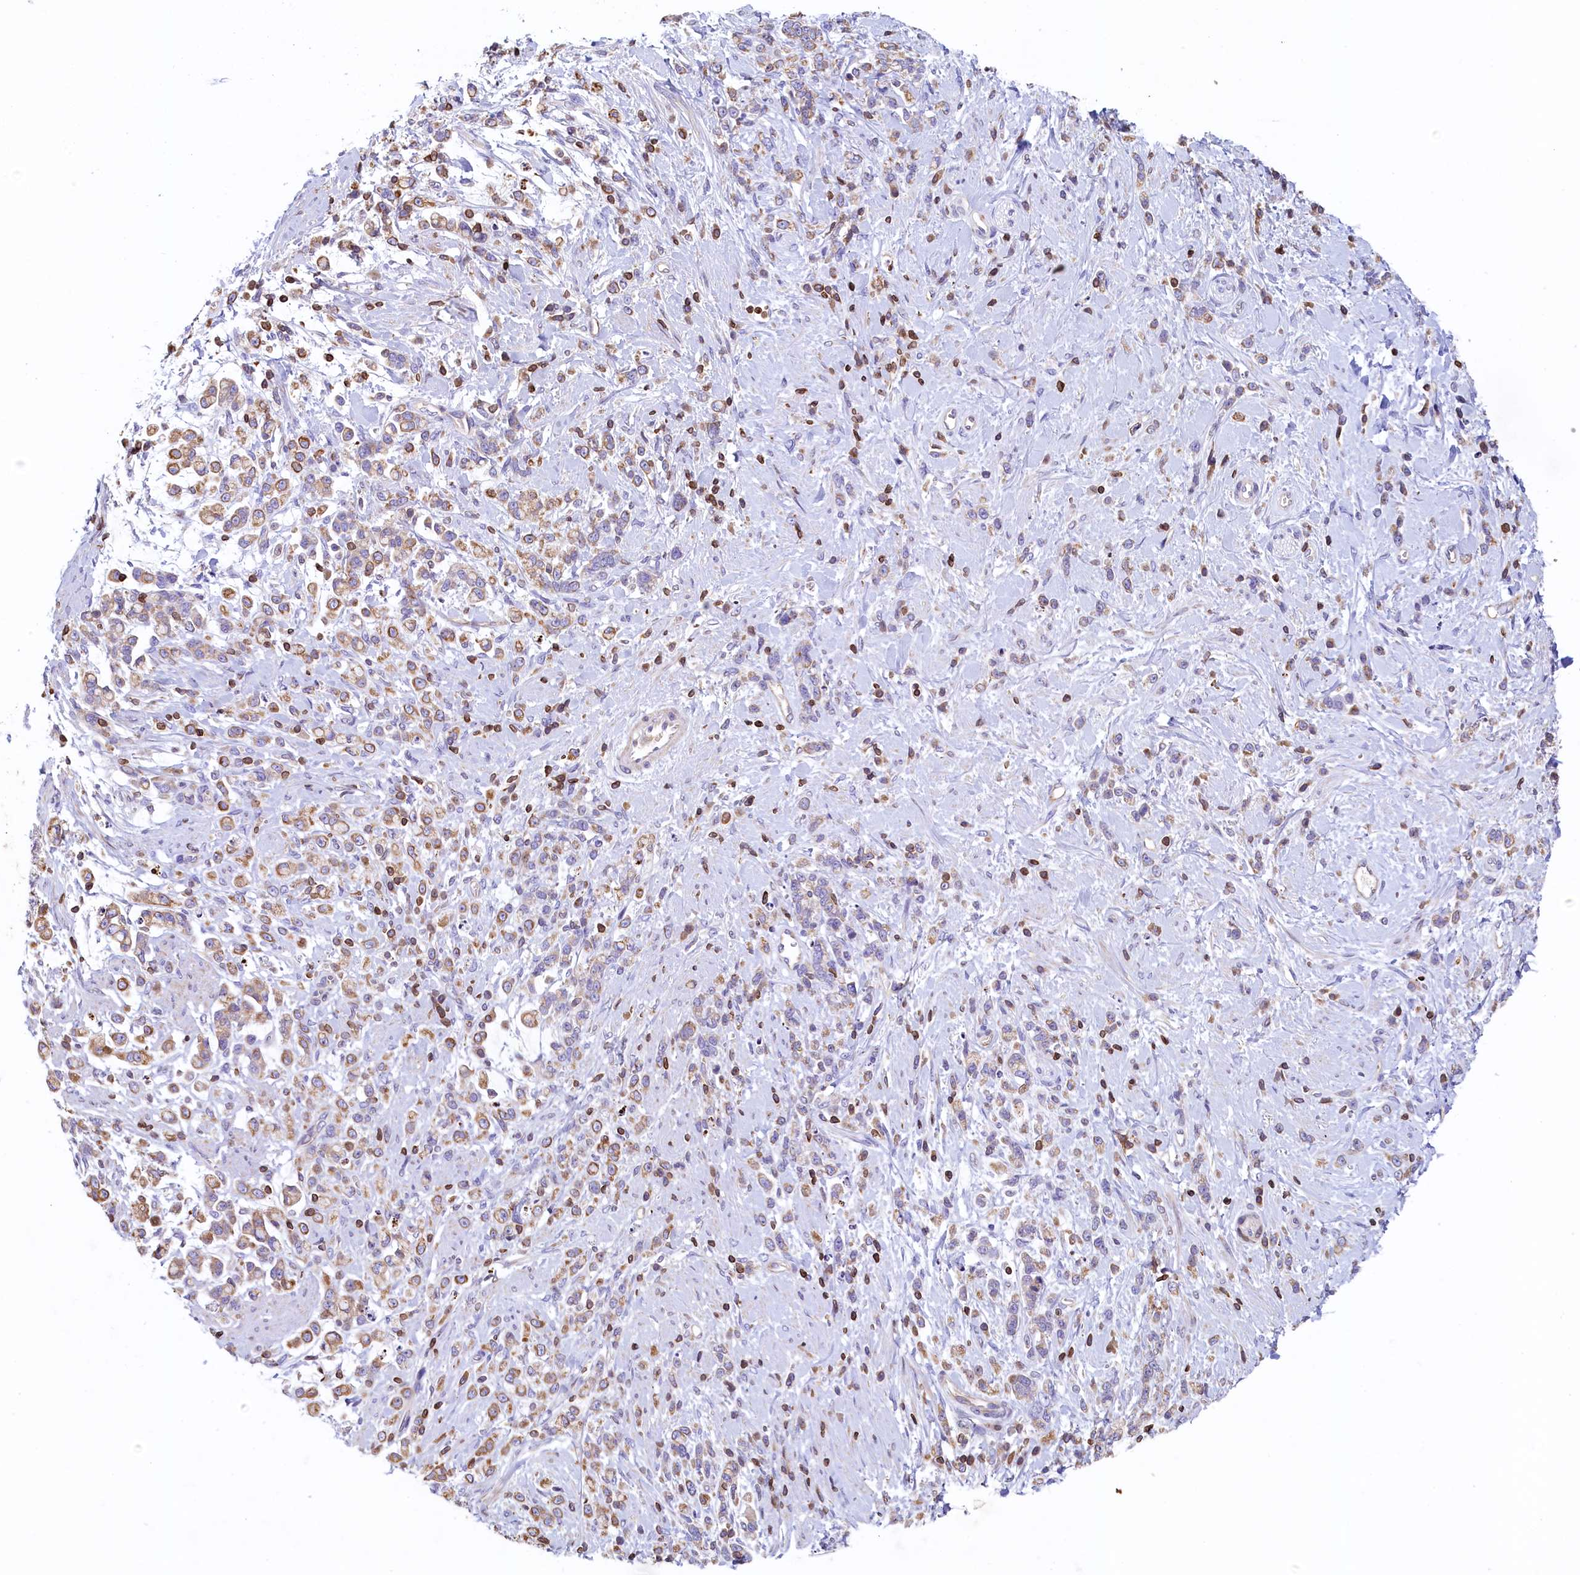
{"staining": {"intensity": "moderate", "quantity": "<25%", "location": "cytoplasmic/membranous"}, "tissue": "stomach cancer", "cell_type": "Tumor cells", "image_type": "cancer", "snomed": [{"axis": "morphology", "description": "Adenocarcinoma, NOS"}, {"axis": "topography", "description": "Stomach"}], "caption": "This is an image of immunohistochemistry staining of stomach cancer (adenocarcinoma), which shows moderate positivity in the cytoplasmic/membranous of tumor cells.", "gene": "TRAF3IP3", "patient": {"sex": "female", "age": 60}}